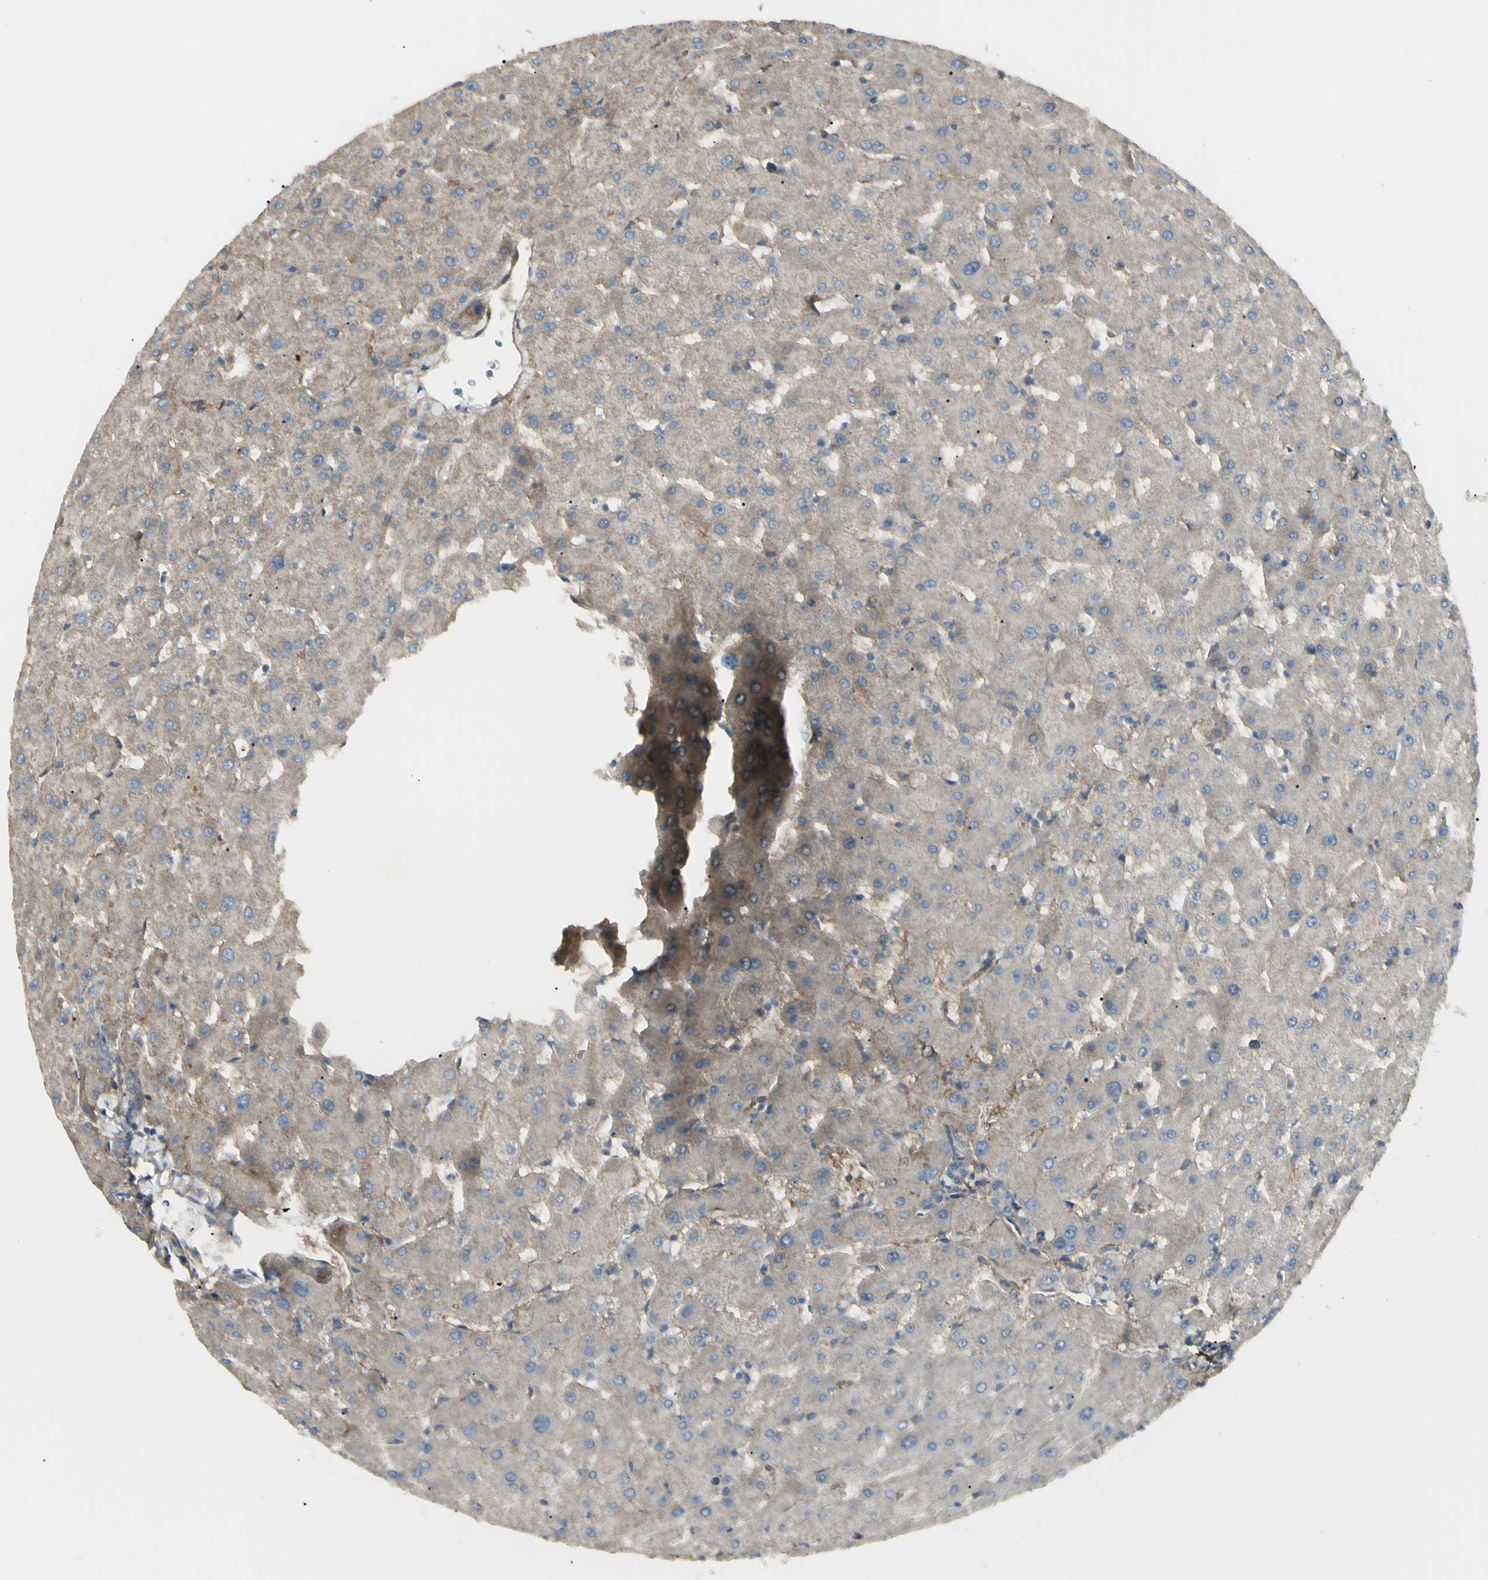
{"staining": {"intensity": "weak", "quantity": ">75%", "location": "cytoplasmic/membranous"}, "tissue": "liver", "cell_type": "Cholangiocytes", "image_type": "normal", "snomed": [{"axis": "morphology", "description": "Normal tissue, NOS"}, {"axis": "topography", "description": "Liver"}], "caption": "A histopathology image showing weak cytoplasmic/membranous staining in approximately >75% of cholangiocytes in normal liver, as visualized by brown immunohistochemical staining.", "gene": "CD276", "patient": {"sex": "female", "age": 63}}